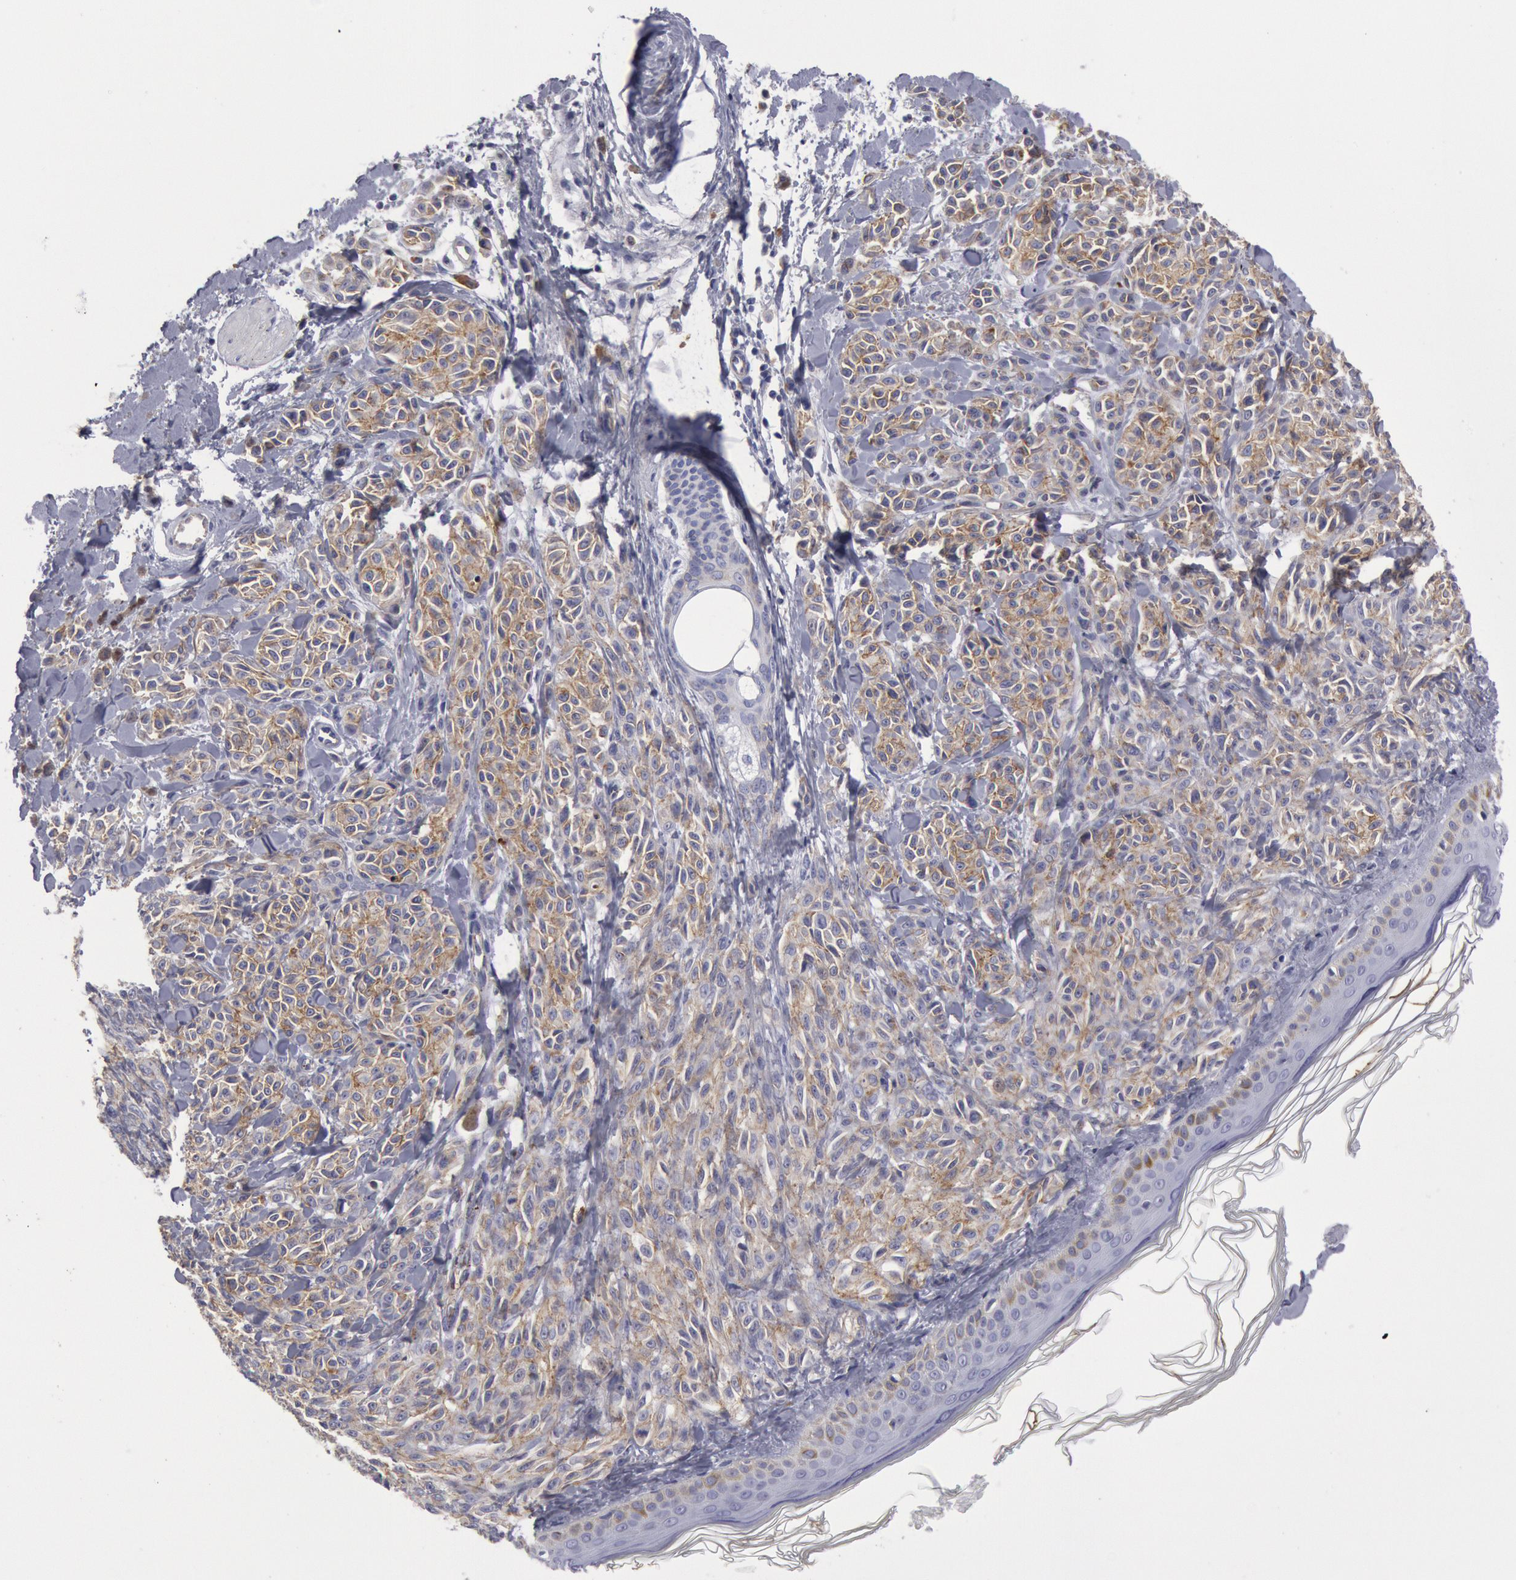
{"staining": {"intensity": "weak", "quantity": "25%-75%", "location": "cytoplasmic/membranous"}, "tissue": "melanoma", "cell_type": "Tumor cells", "image_type": "cancer", "snomed": [{"axis": "morphology", "description": "Malignant melanoma, NOS"}, {"axis": "topography", "description": "Skin"}], "caption": "Tumor cells reveal low levels of weak cytoplasmic/membranous staining in approximately 25%-75% of cells in melanoma.", "gene": "FLOT1", "patient": {"sex": "female", "age": 73}}